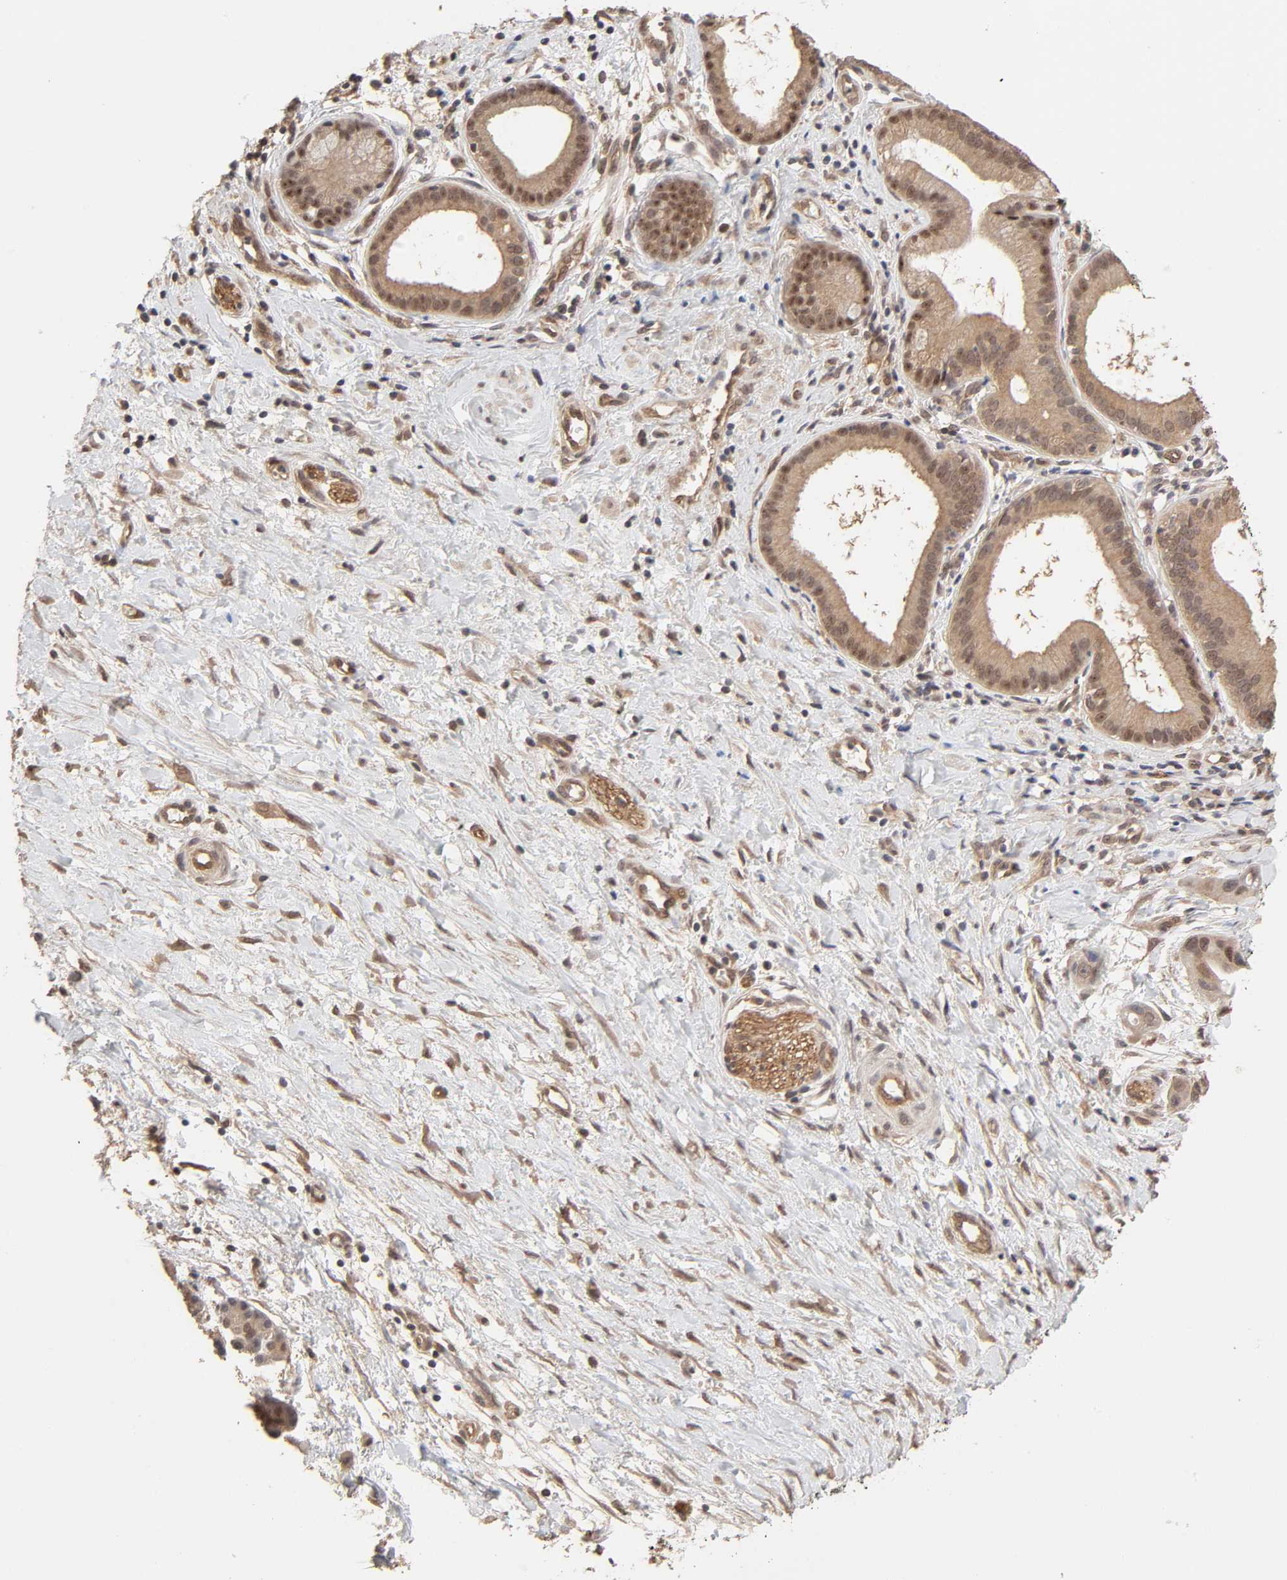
{"staining": {"intensity": "moderate", "quantity": ">75%", "location": "cytoplasmic/membranous"}, "tissue": "pancreatic cancer", "cell_type": "Tumor cells", "image_type": "cancer", "snomed": [{"axis": "morphology", "description": "Adenocarcinoma, NOS"}, {"axis": "topography", "description": "Pancreas"}], "caption": "Immunohistochemical staining of human pancreatic cancer demonstrates medium levels of moderate cytoplasmic/membranous protein expression in about >75% of tumor cells.", "gene": "MAPK1", "patient": {"sex": "female", "age": 60}}